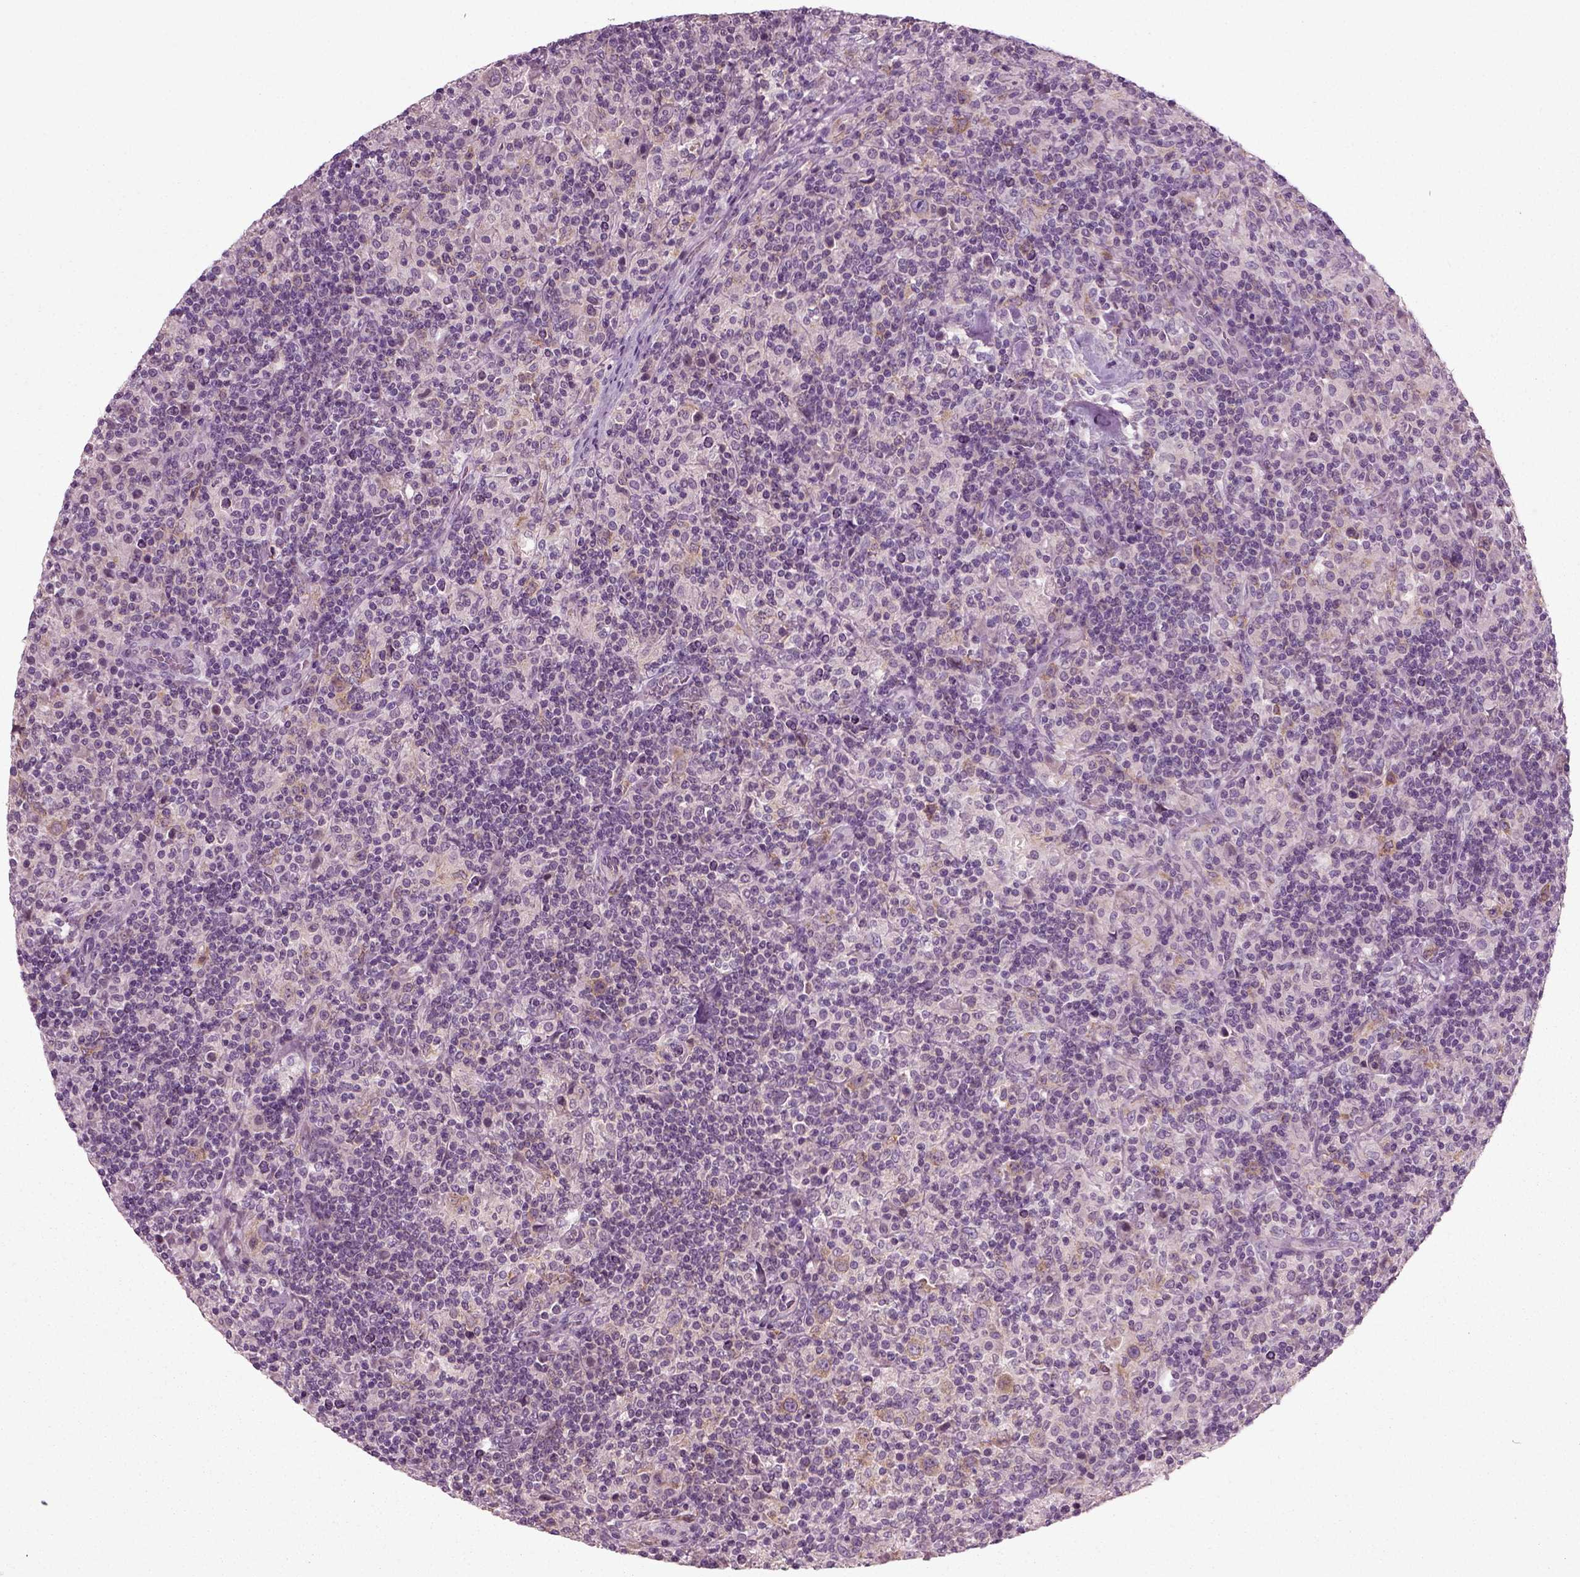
{"staining": {"intensity": "weak", "quantity": ">75%", "location": "cytoplasmic/membranous"}, "tissue": "lymphoma", "cell_type": "Tumor cells", "image_type": "cancer", "snomed": [{"axis": "morphology", "description": "Hodgkin's disease, NOS"}, {"axis": "topography", "description": "Lymph node"}], "caption": "Human lymphoma stained with a brown dye reveals weak cytoplasmic/membranous positive staining in approximately >75% of tumor cells.", "gene": "RND2", "patient": {"sex": "male", "age": 70}}